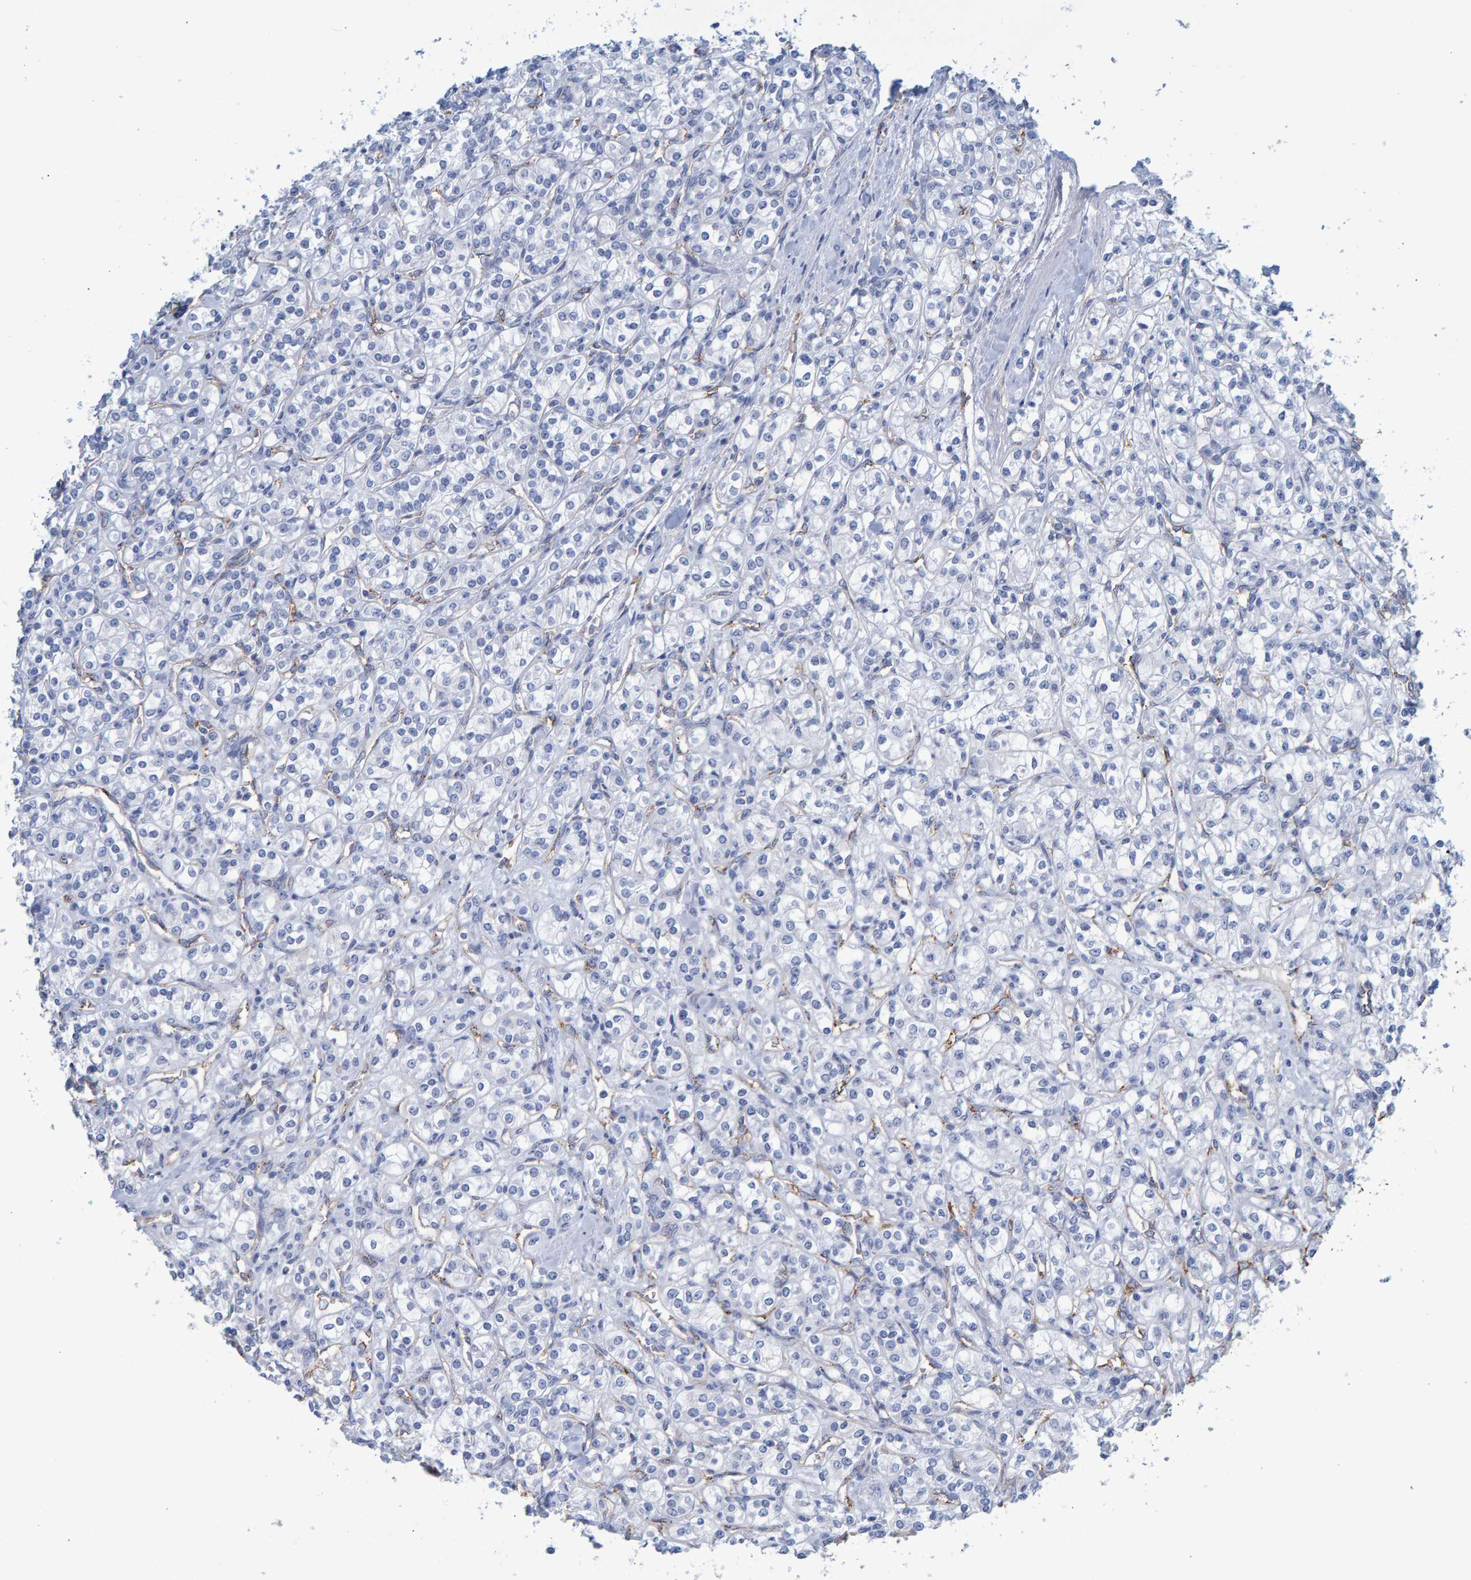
{"staining": {"intensity": "negative", "quantity": "none", "location": "none"}, "tissue": "renal cancer", "cell_type": "Tumor cells", "image_type": "cancer", "snomed": [{"axis": "morphology", "description": "Adenocarcinoma, NOS"}, {"axis": "topography", "description": "Kidney"}], "caption": "Immunohistochemical staining of human renal cancer (adenocarcinoma) reveals no significant expression in tumor cells. (Immunohistochemistry, brightfield microscopy, high magnification).", "gene": "SLC34A3", "patient": {"sex": "male", "age": 77}}